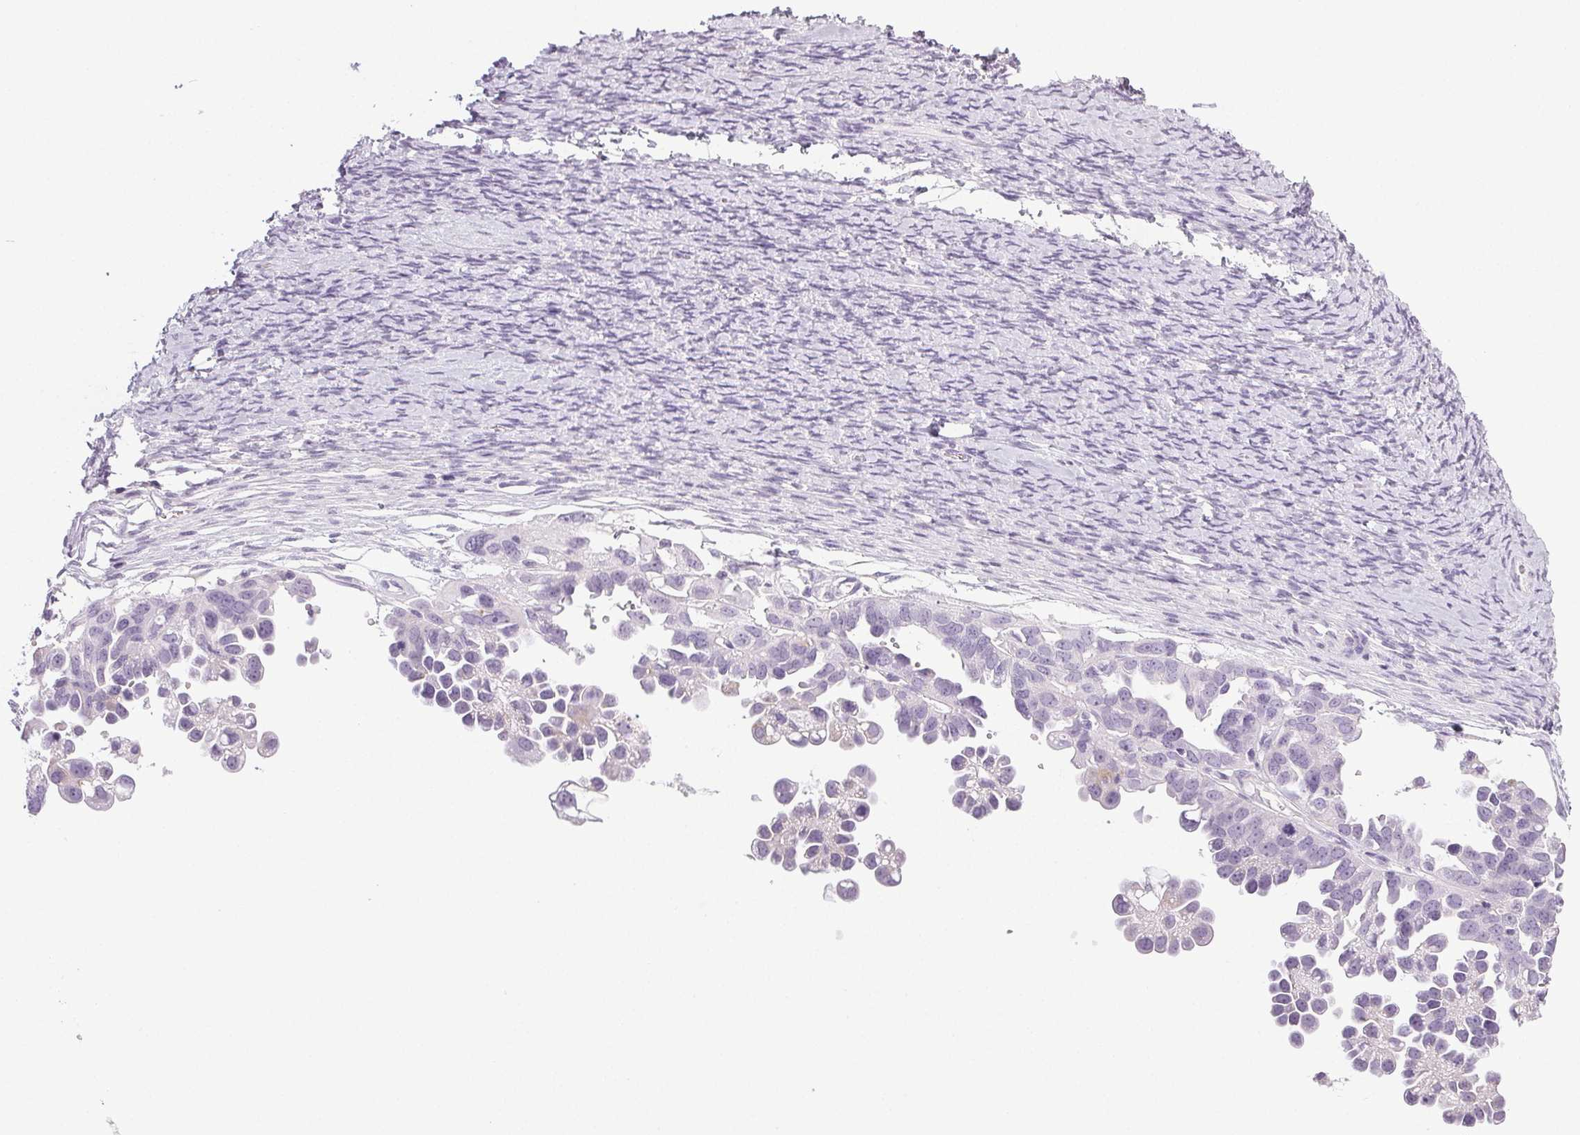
{"staining": {"intensity": "negative", "quantity": "none", "location": "none"}, "tissue": "ovarian cancer", "cell_type": "Tumor cells", "image_type": "cancer", "snomed": [{"axis": "morphology", "description": "Cystadenocarcinoma, serous, NOS"}, {"axis": "topography", "description": "Ovary"}], "caption": "DAB immunohistochemical staining of human serous cystadenocarcinoma (ovarian) displays no significant positivity in tumor cells.", "gene": "COL7A1", "patient": {"sex": "female", "age": 53}}